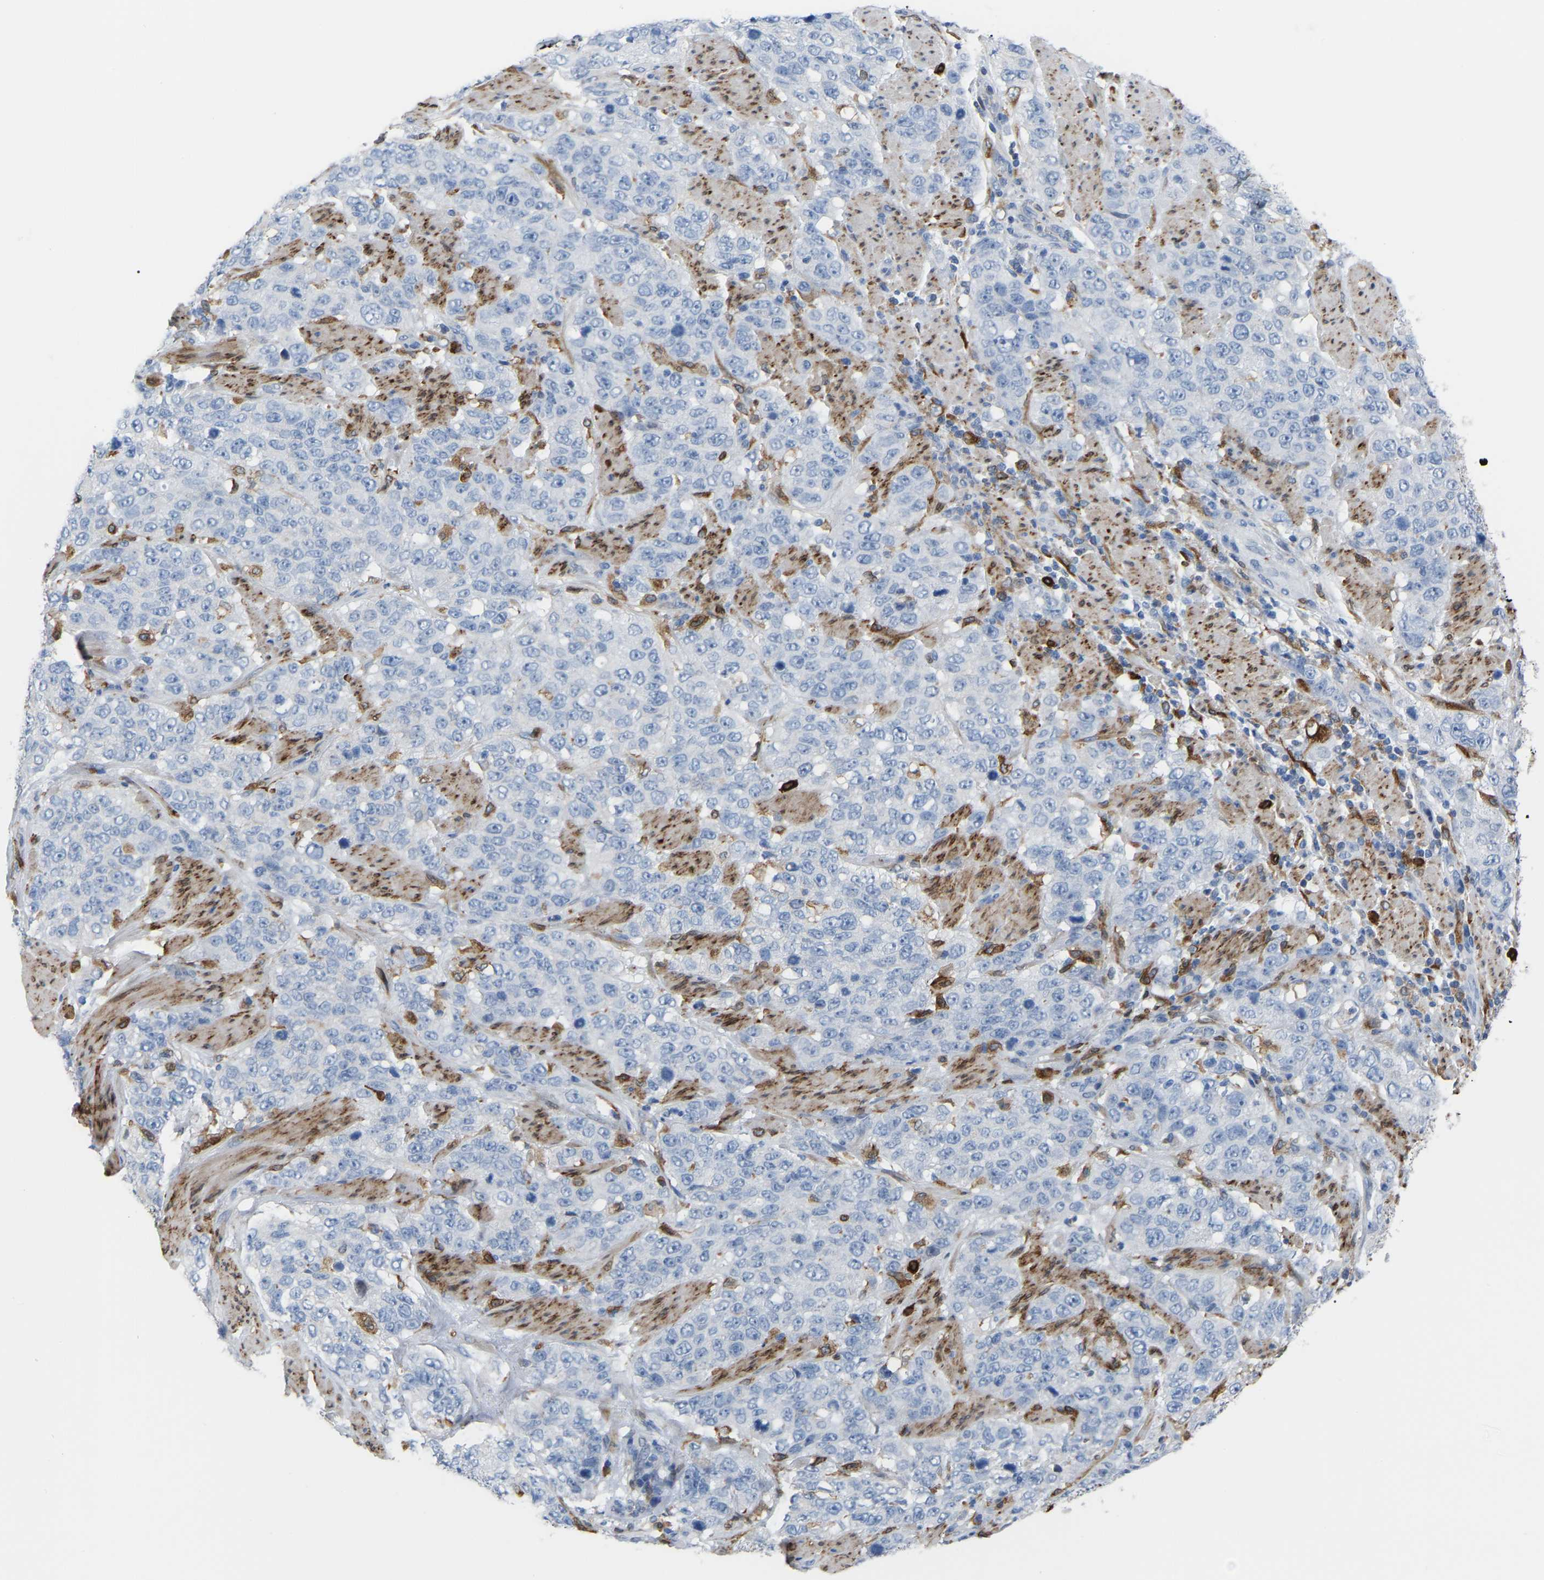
{"staining": {"intensity": "negative", "quantity": "none", "location": "none"}, "tissue": "stomach cancer", "cell_type": "Tumor cells", "image_type": "cancer", "snomed": [{"axis": "morphology", "description": "Adenocarcinoma, NOS"}, {"axis": "topography", "description": "Stomach"}], "caption": "IHC micrograph of adenocarcinoma (stomach) stained for a protein (brown), which exhibits no expression in tumor cells.", "gene": "PTGS1", "patient": {"sex": "male", "age": 48}}